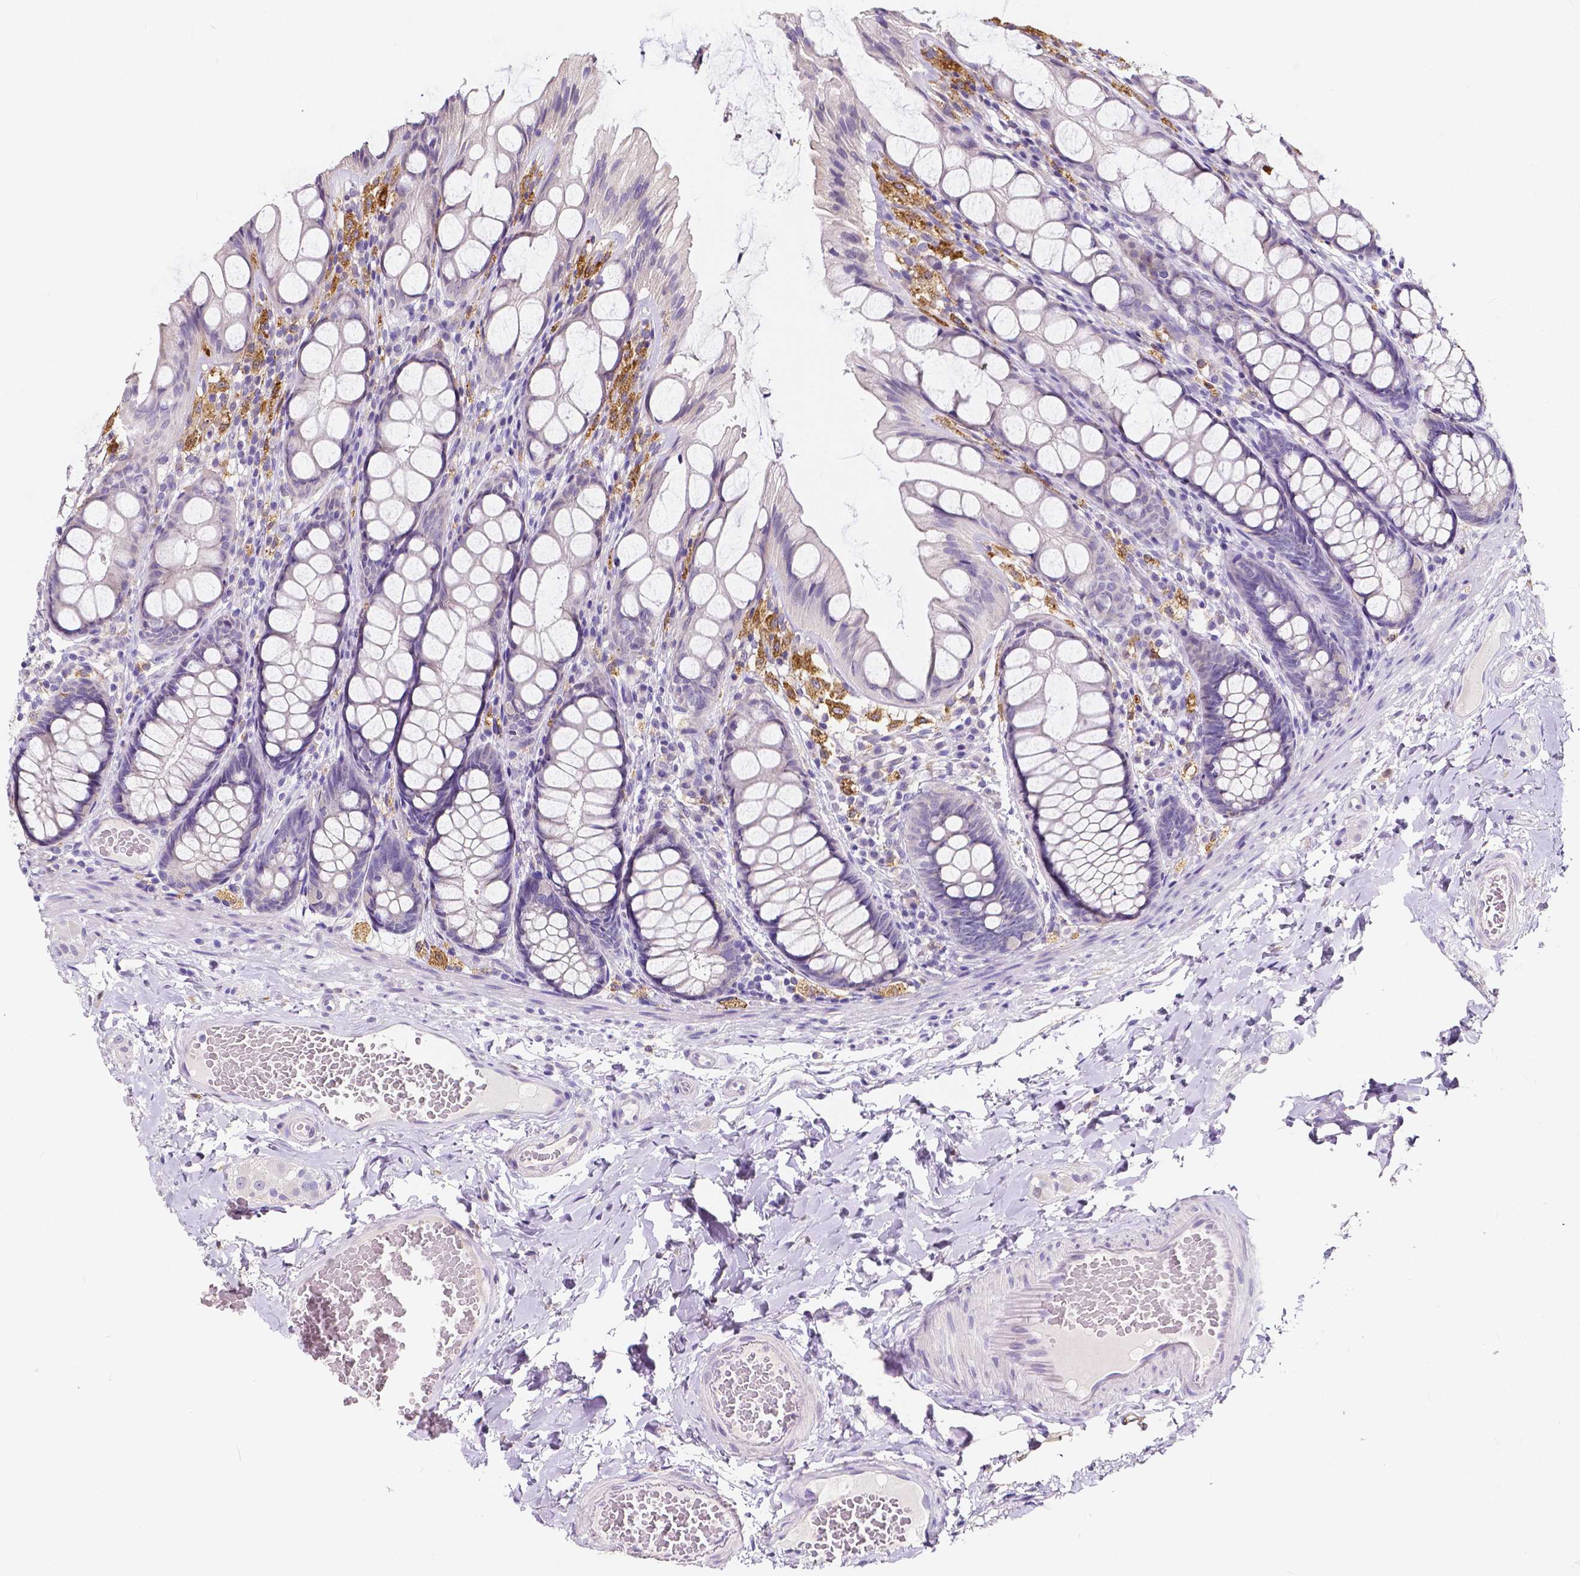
{"staining": {"intensity": "negative", "quantity": "none", "location": "none"}, "tissue": "colon", "cell_type": "Endothelial cells", "image_type": "normal", "snomed": [{"axis": "morphology", "description": "Normal tissue, NOS"}, {"axis": "topography", "description": "Colon"}], "caption": "IHC histopathology image of normal colon: colon stained with DAB (3,3'-diaminobenzidine) reveals no significant protein expression in endothelial cells.", "gene": "ACP5", "patient": {"sex": "male", "age": 47}}